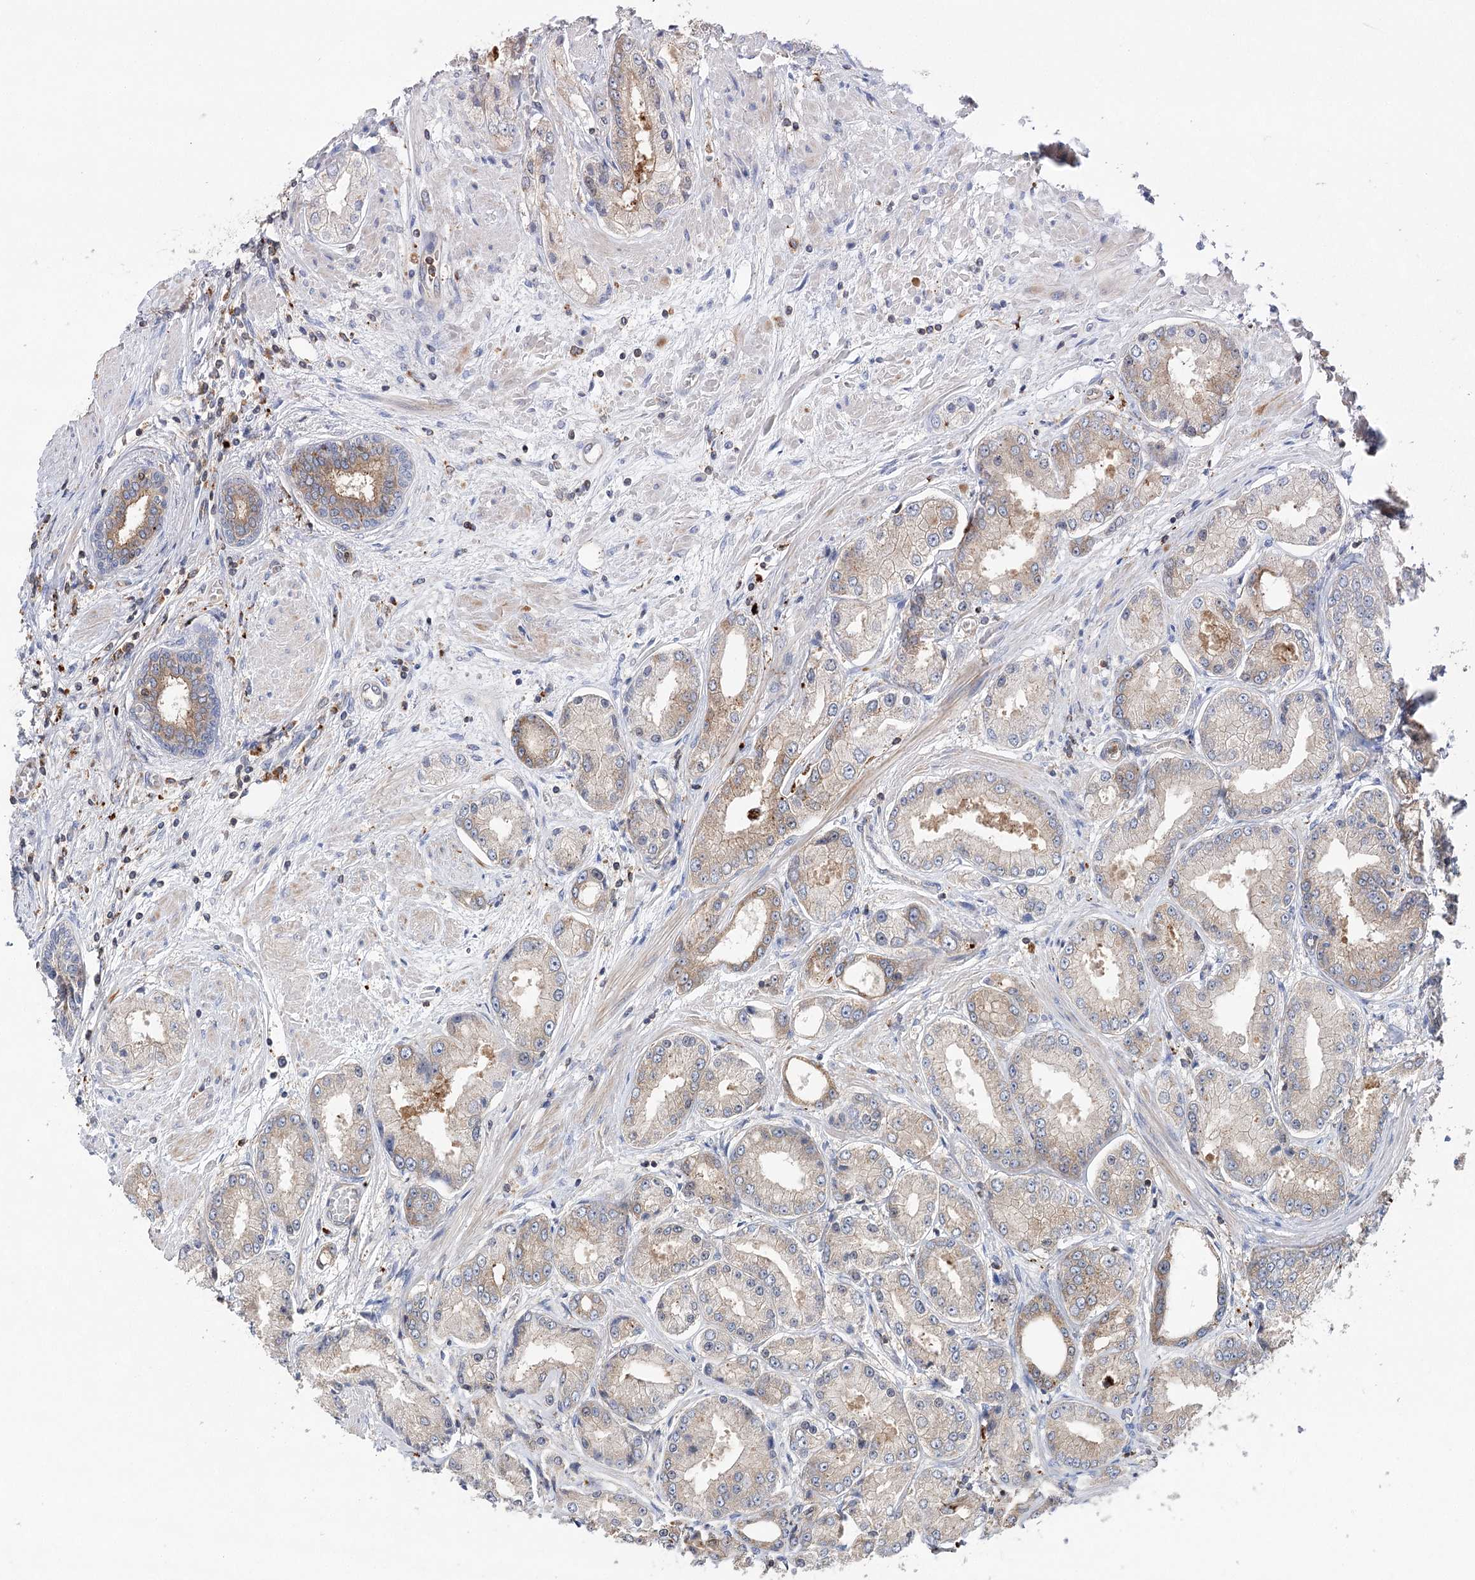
{"staining": {"intensity": "weak", "quantity": "<25%", "location": "cytoplasmic/membranous"}, "tissue": "prostate cancer", "cell_type": "Tumor cells", "image_type": "cancer", "snomed": [{"axis": "morphology", "description": "Adenocarcinoma, High grade"}, {"axis": "topography", "description": "Prostate"}], "caption": "A histopathology image of prostate cancer (adenocarcinoma (high-grade)) stained for a protein shows no brown staining in tumor cells.", "gene": "VPS37B", "patient": {"sex": "male", "age": 59}}